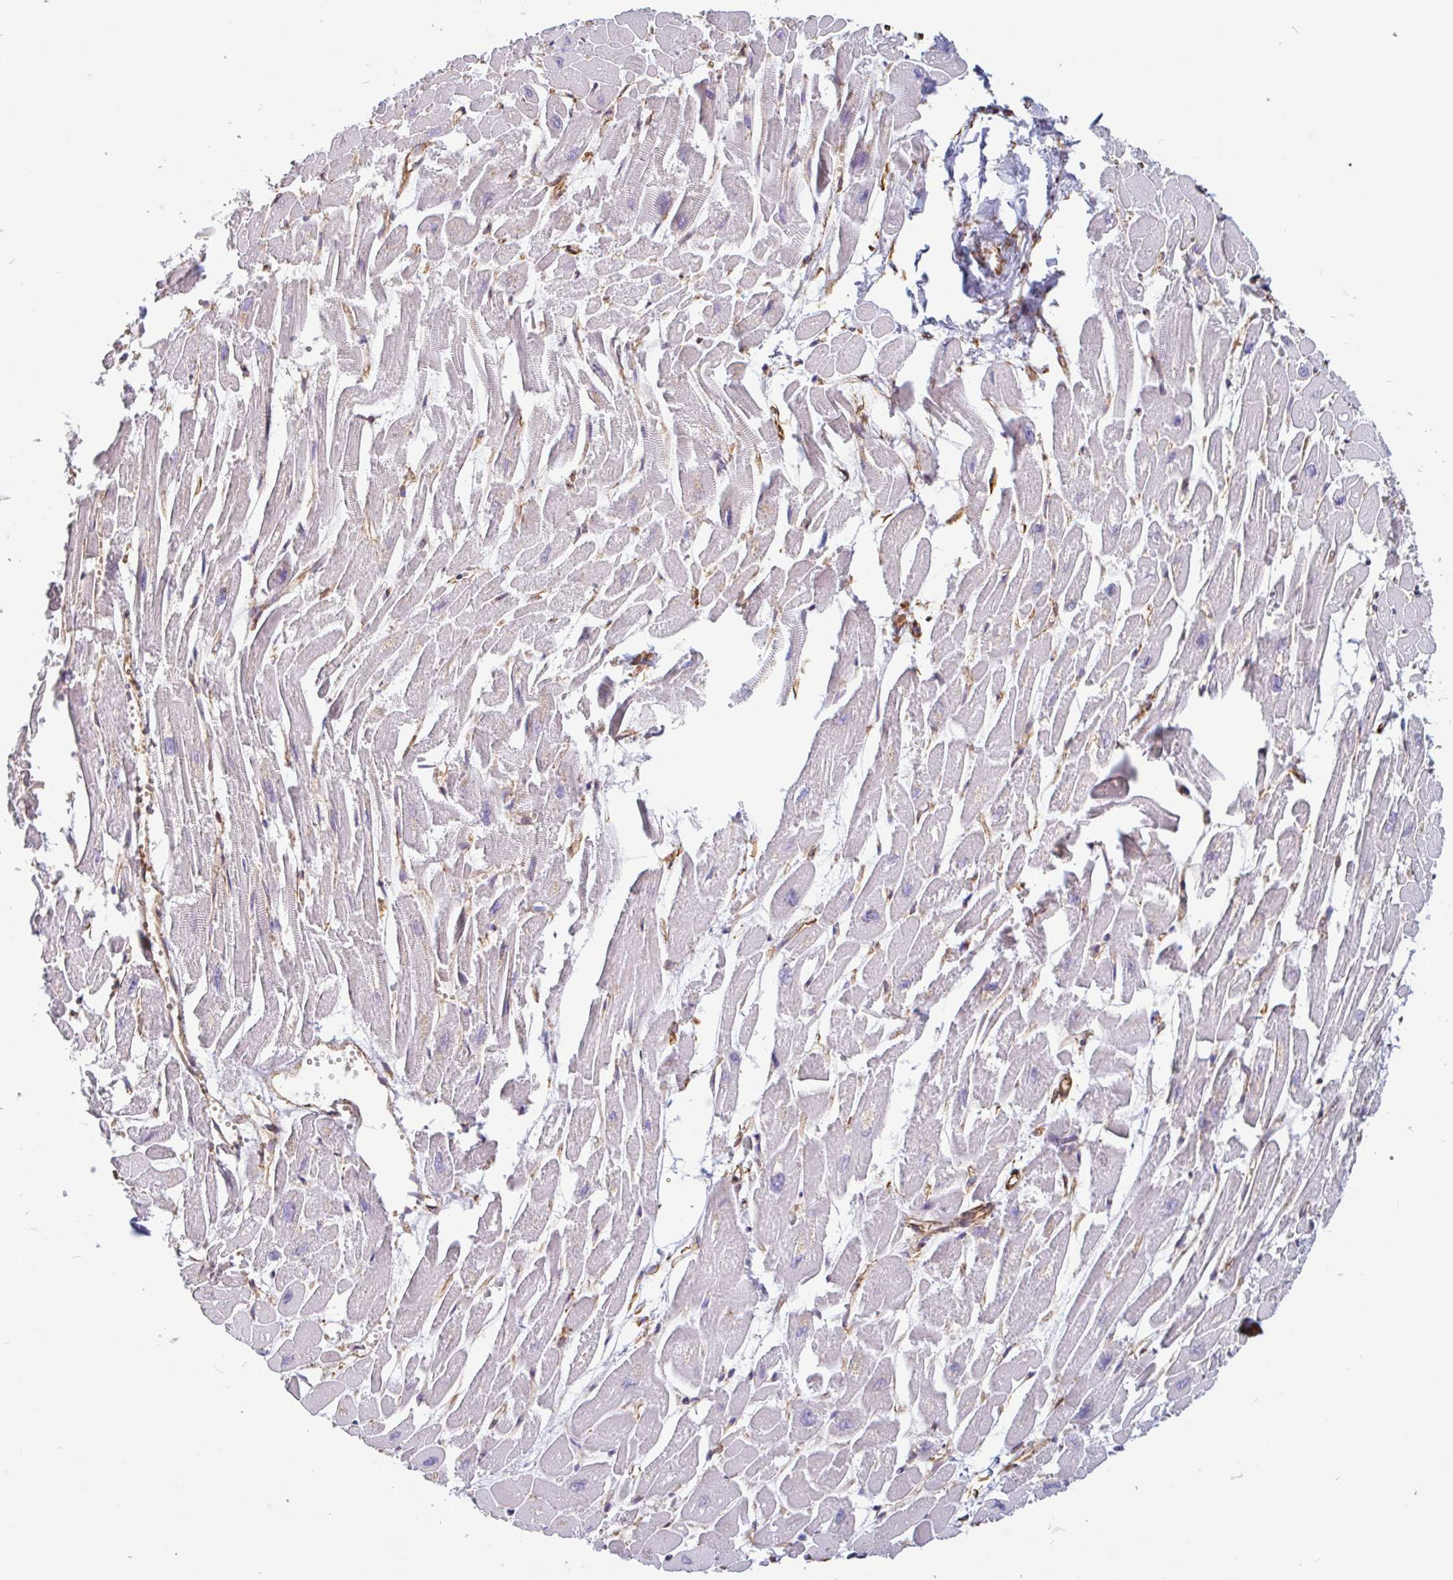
{"staining": {"intensity": "negative", "quantity": "none", "location": "none"}, "tissue": "heart muscle", "cell_type": "Cardiomyocytes", "image_type": "normal", "snomed": [{"axis": "morphology", "description": "Normal tissue, NOS"}, {"axis": "topography", "description": "Heart"}], "caption": "This is an immunohistochemistry (IHC) photomicrograph of normal human heart muscle. There is no staining in cardiomyocytes.", "gene": "PPFIA1", "patient": {"sex": "male", "age": 54}}